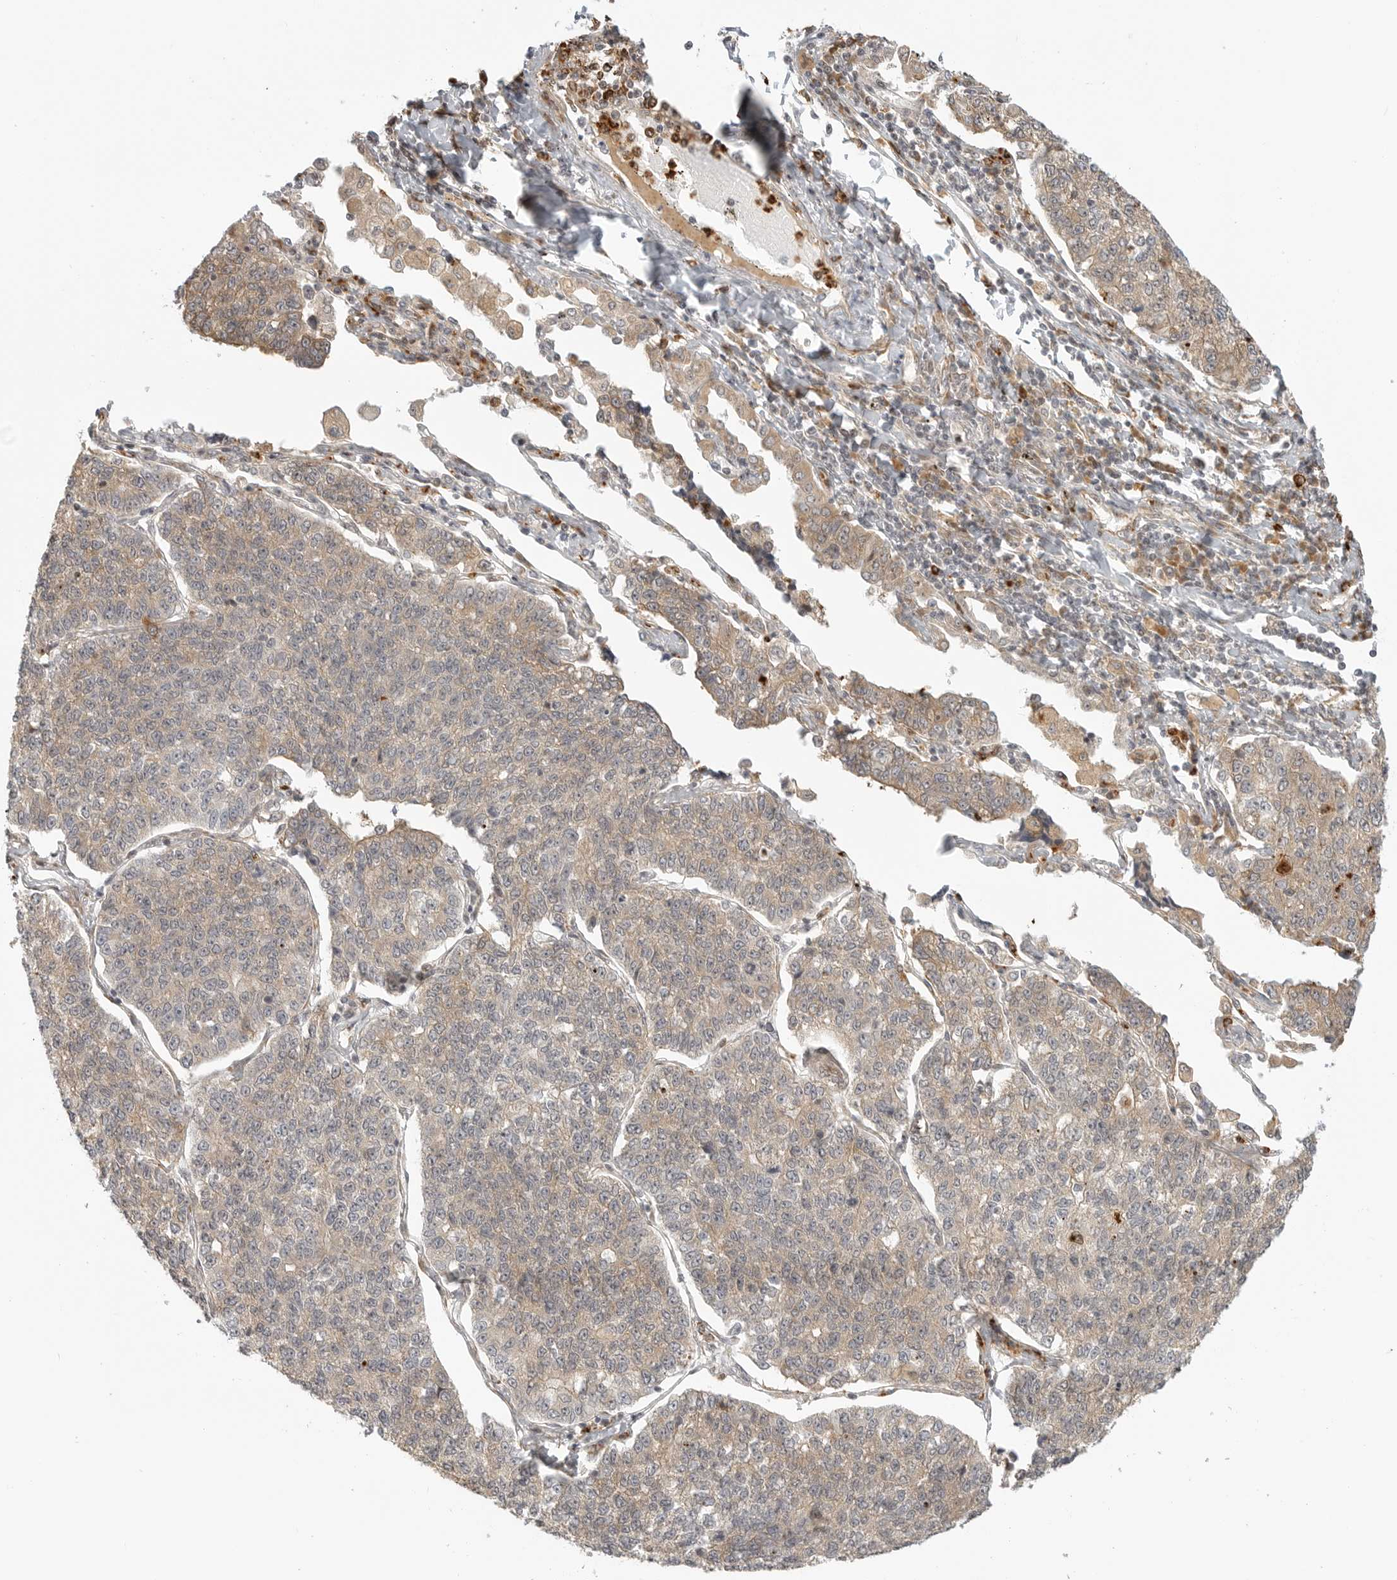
{"staining": {"intensity": "weak", "quantity": ">75%", "location": "cytoplasmic/membranous"}, "tissue": "lung cancer", "cell_type": "Tumor cells", "image_type": "cancer", "snomed": [{"axis": "morphology", "description": "Adenocarcinoma, NOS"}, {"axis": "topography", "description": "Lung"}], "caption": "A brown stain shows weak cytoplasmic/membranous positivity of a protein in lung adenocarcinoma tumor cells. (DAB = brown stain, brightfield microscopy at high magnification).", "gene": "DSCC1", "patient": {"sex": "male", "age": 49}}